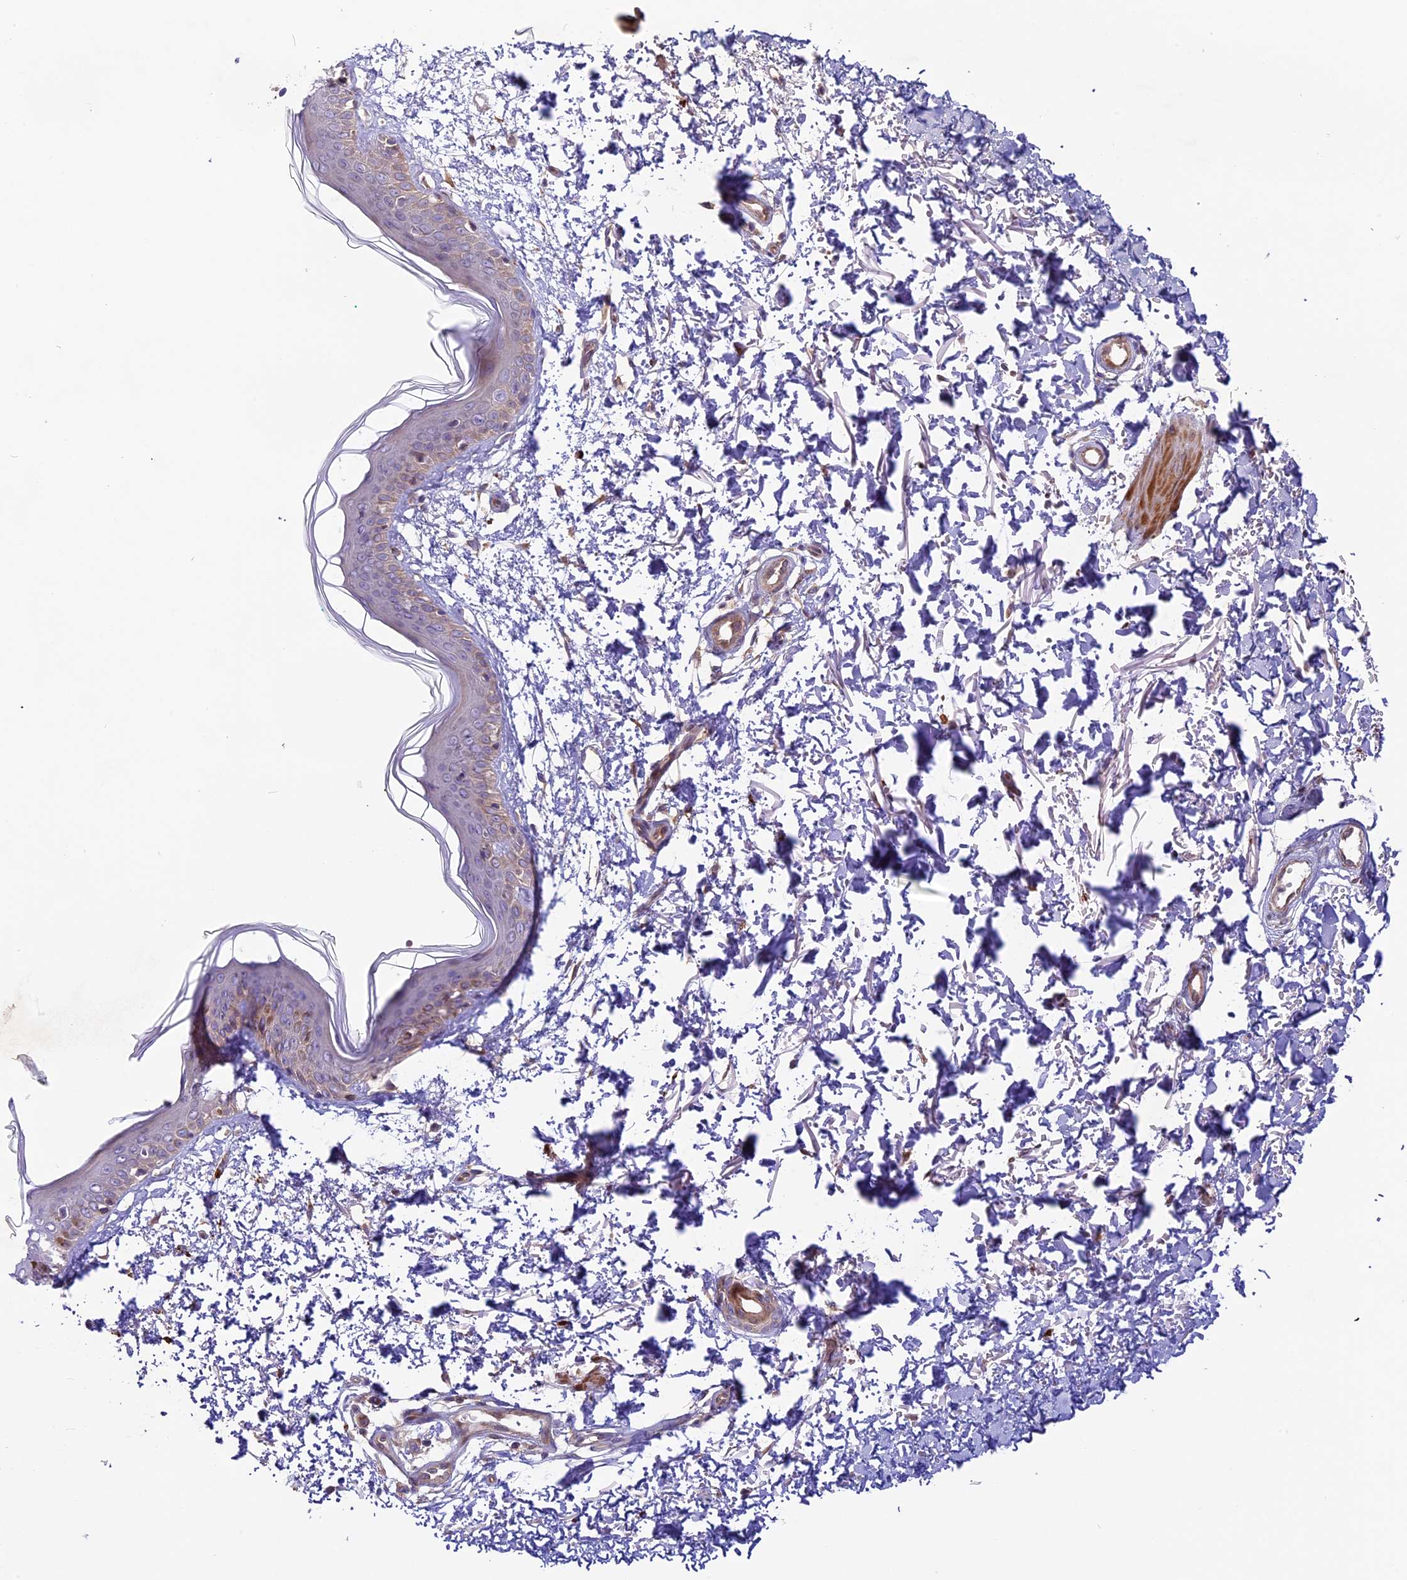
{"staining": {"intensity": "moderate", "quantity": ">75%", "location": "cytoplasmic/membranous"}, "tissue": "skin", "cell_type": "Fibroblasts", "image_type": "normal", "snomed": [{"axis": "morphology", "description": "Normal tissue, NOS"}, {"axis": "topography", "description": "Skin"}], "caption": "Immunohistochemical staining of benign human skin reveals moderate cytoplasmic/membranous protein expression in about >75% of fibroblasts. The staining was performed using DAB (3,3'-diaminobenzidine), with brown indicating positive protein expression. Nuclei are stained blue with hematoxylin.", "gene": "COG8", "patient": {"sex": "male", "age": 66}}